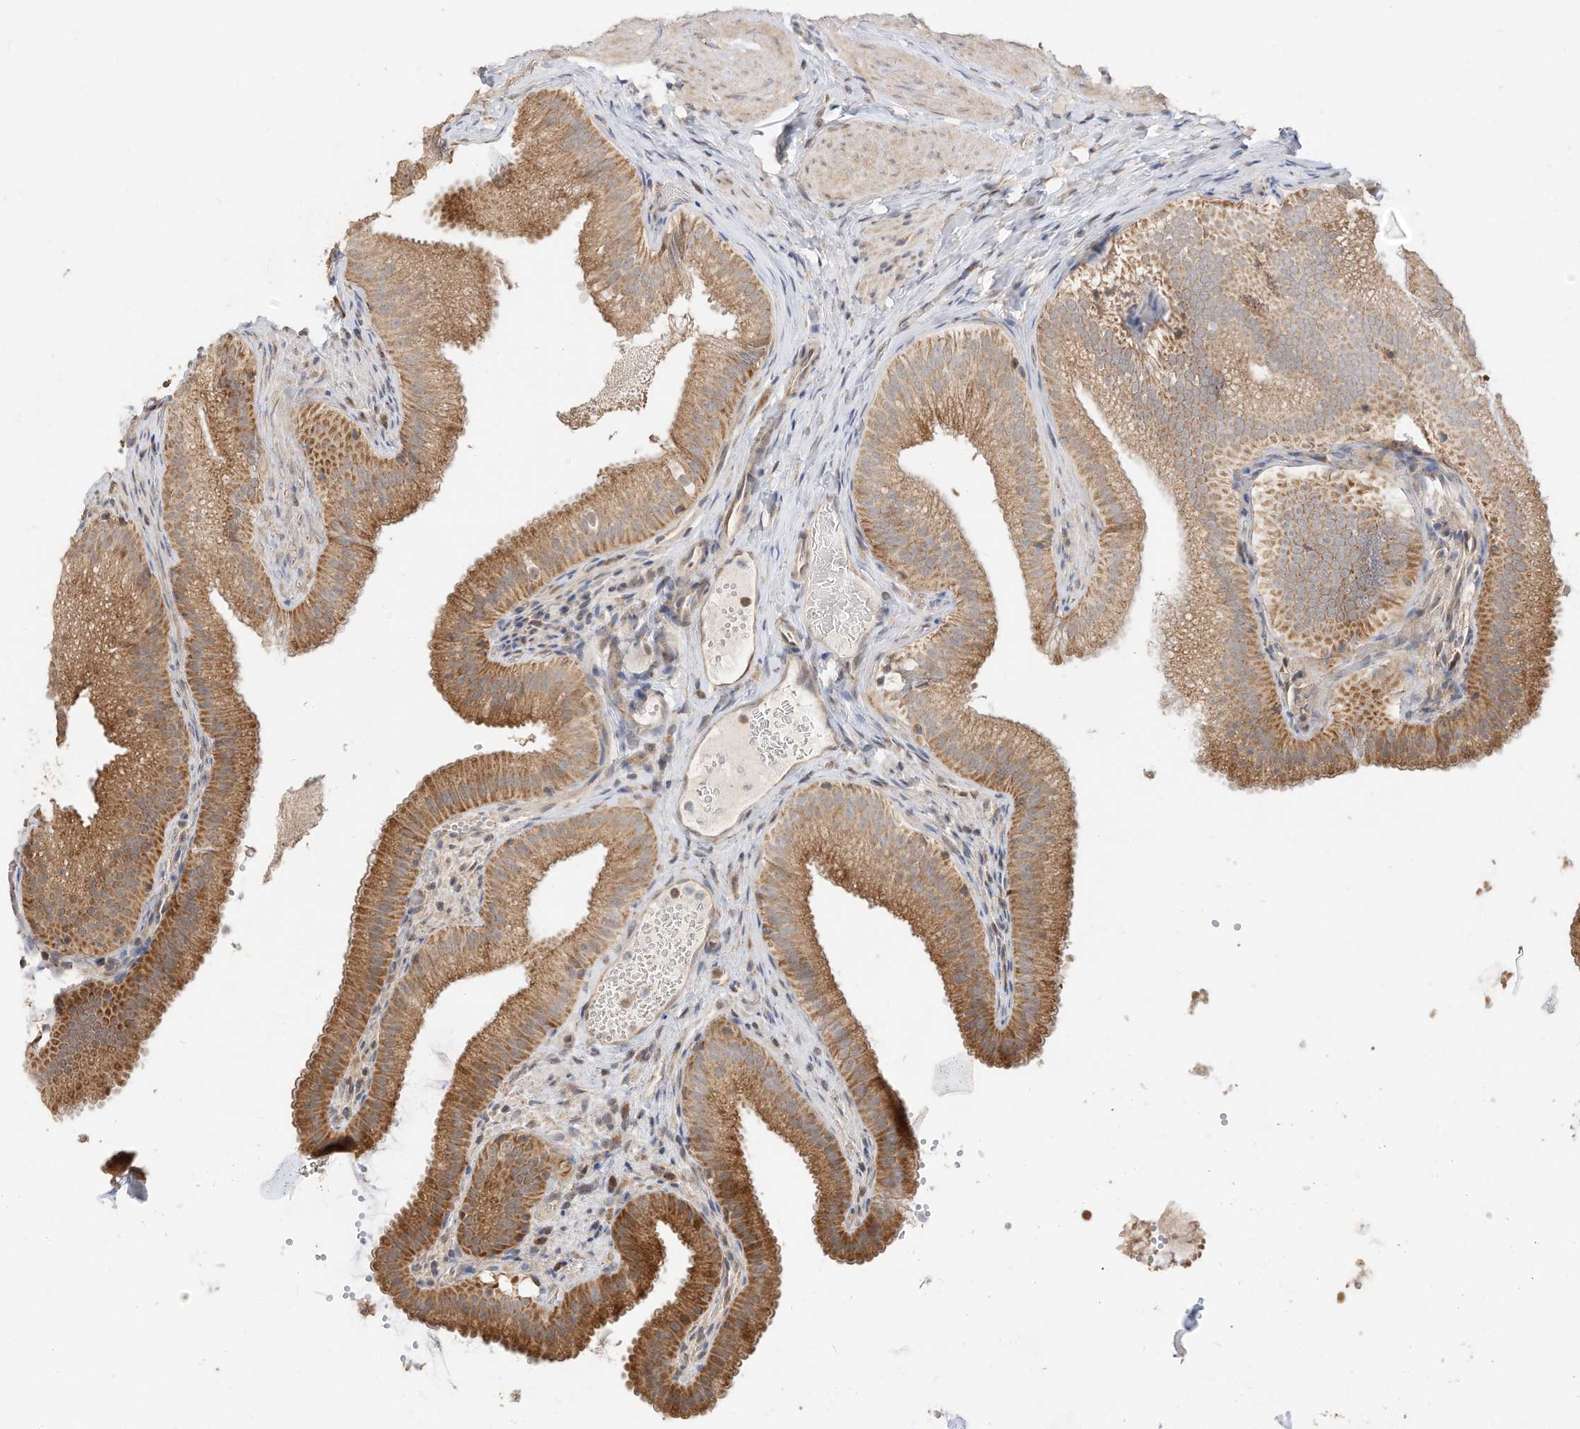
{"staining": {"intensity": "moderate", "quantity": ">75%", "location": "cytoplasmic/membranous"}, "tissue": "gallbladder", "cell_type": "Glandular cells", "image_type": "normal", "snomed": [{"axis": "morphology", "description": "Normal tissue, NOS"}, {"axis": "topography", "description": "Gallbladder"}], "caption": "This is a histology image of immunohistochemistry staining of benign gallbladder, which shows moderate positivity in the cytoplasmic/membranous of glandular cells.", "gene": "CAGE1", "patient": {"sex": "female", "age": 30}}